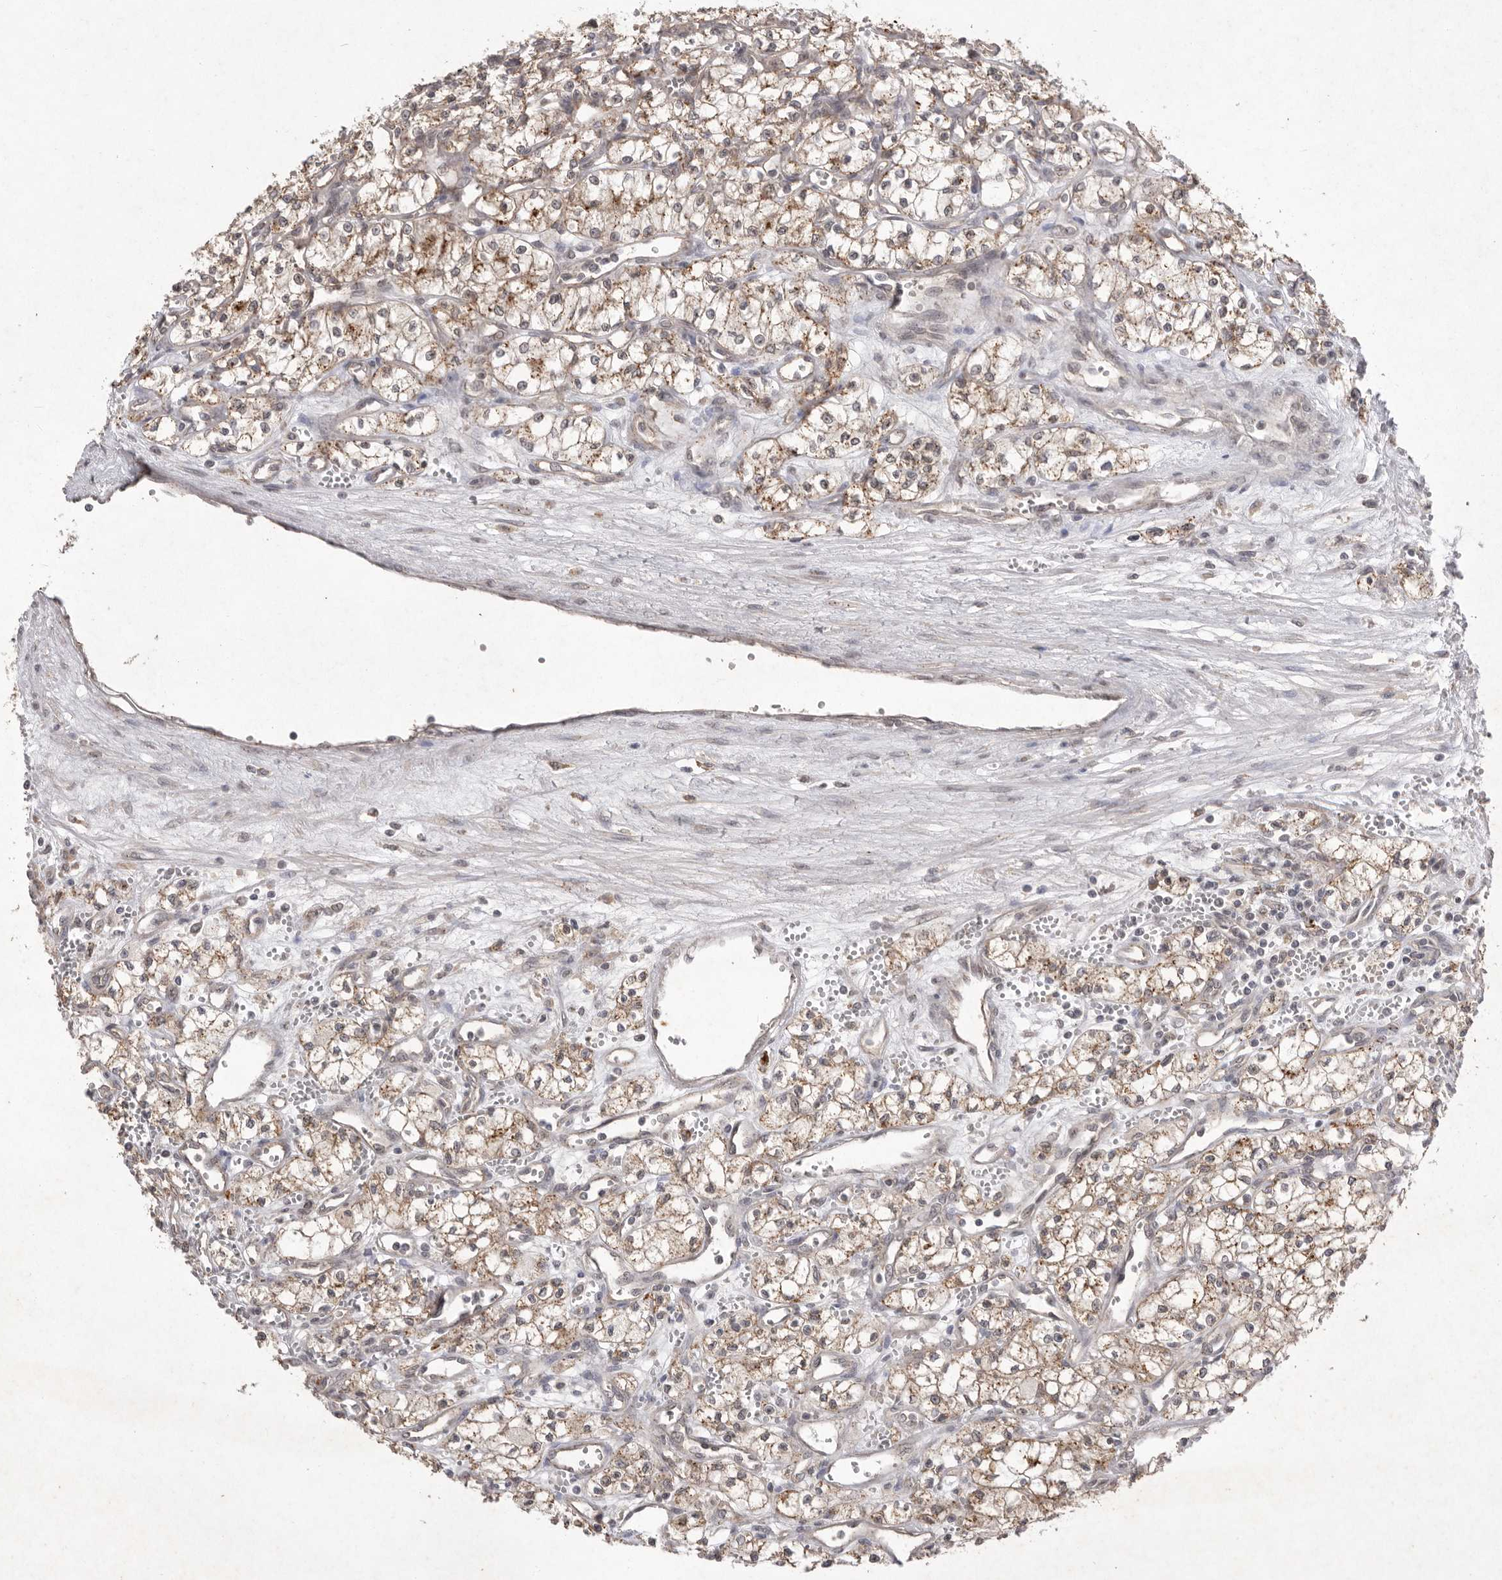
{"staining": {"intensity": "moderate", "quantity": ">75%", "location": "cytoplasmic/membranous"}, "tissue": "renal cancer", "cell_type": "Tumor cells", "image_type": "cancer", "snomed": [{"axis": "morphology", "description": "Adenocarcinoma, NOS"}, {"axis": "topography", "description": "Kidney"}], "caption": "Protein staining exhibits moderate cytoplasmic/membranous expression in about >75% of tumor cells in renal adenocarcinoma.", "gene": "TLR3", "patient": {"sex": "male", "age": 59}}